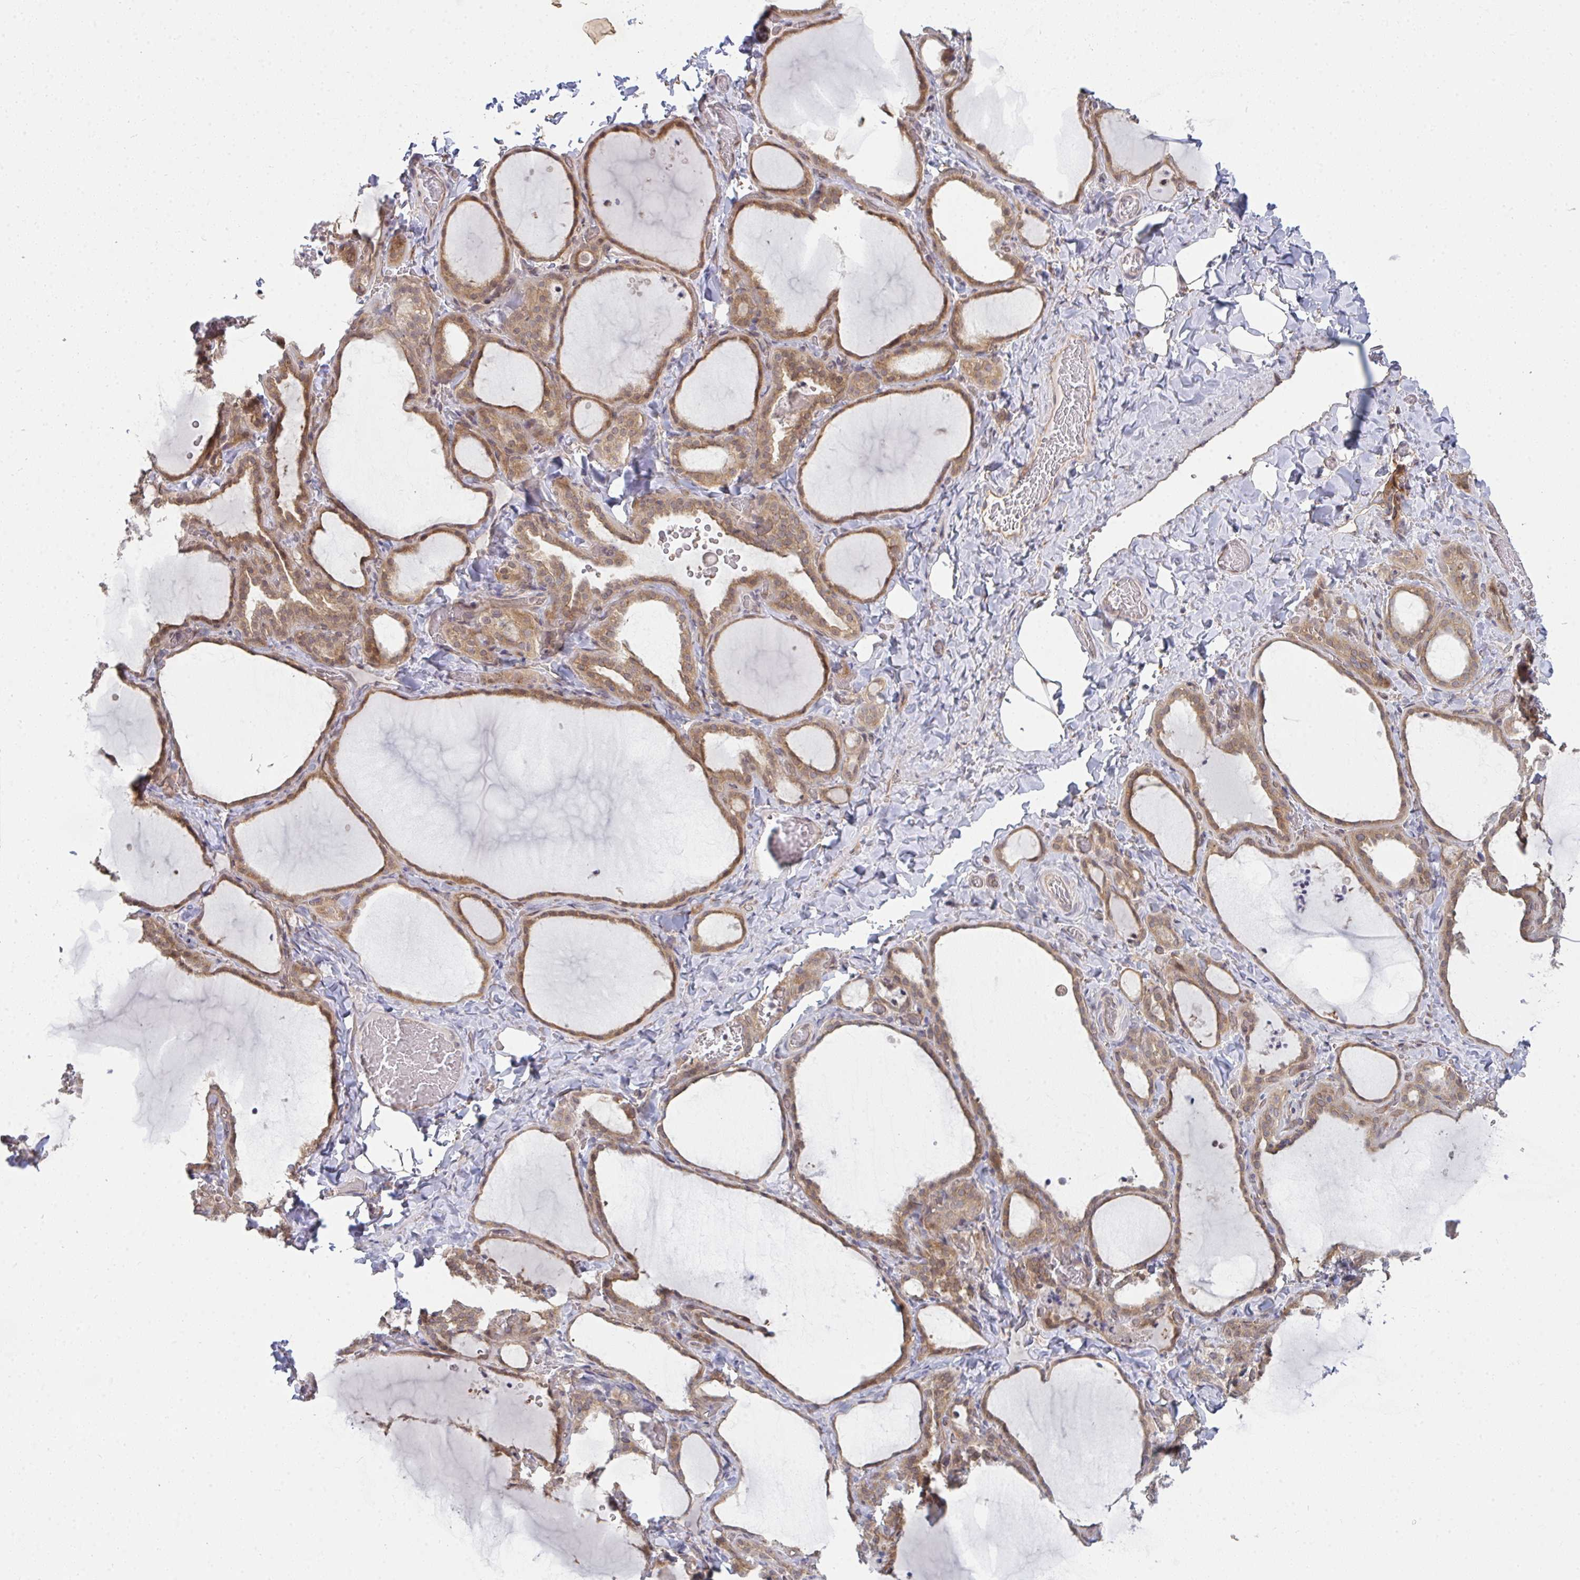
{"staining": {"intensity": "moderate", "quantity": ">75%", "location": "cytoplasmic/membranous"}, "tissue": "thyroid gland", "cell_type": "Glandular cells", "image_type": "normal", "snomed": [{"axis": "morphology", "description": "Normal tissue, NOS"}, {"axis": "topography", "description": "Thyroid gland"}], "caption": "Protein staining demonstrates moderate cytoplasmic/membranous positivity in approximately >75% of glandular cells in unremarkable thyroid gland.", "gene": "CASP9", "patient": {"sex": "female", "age": 22}}